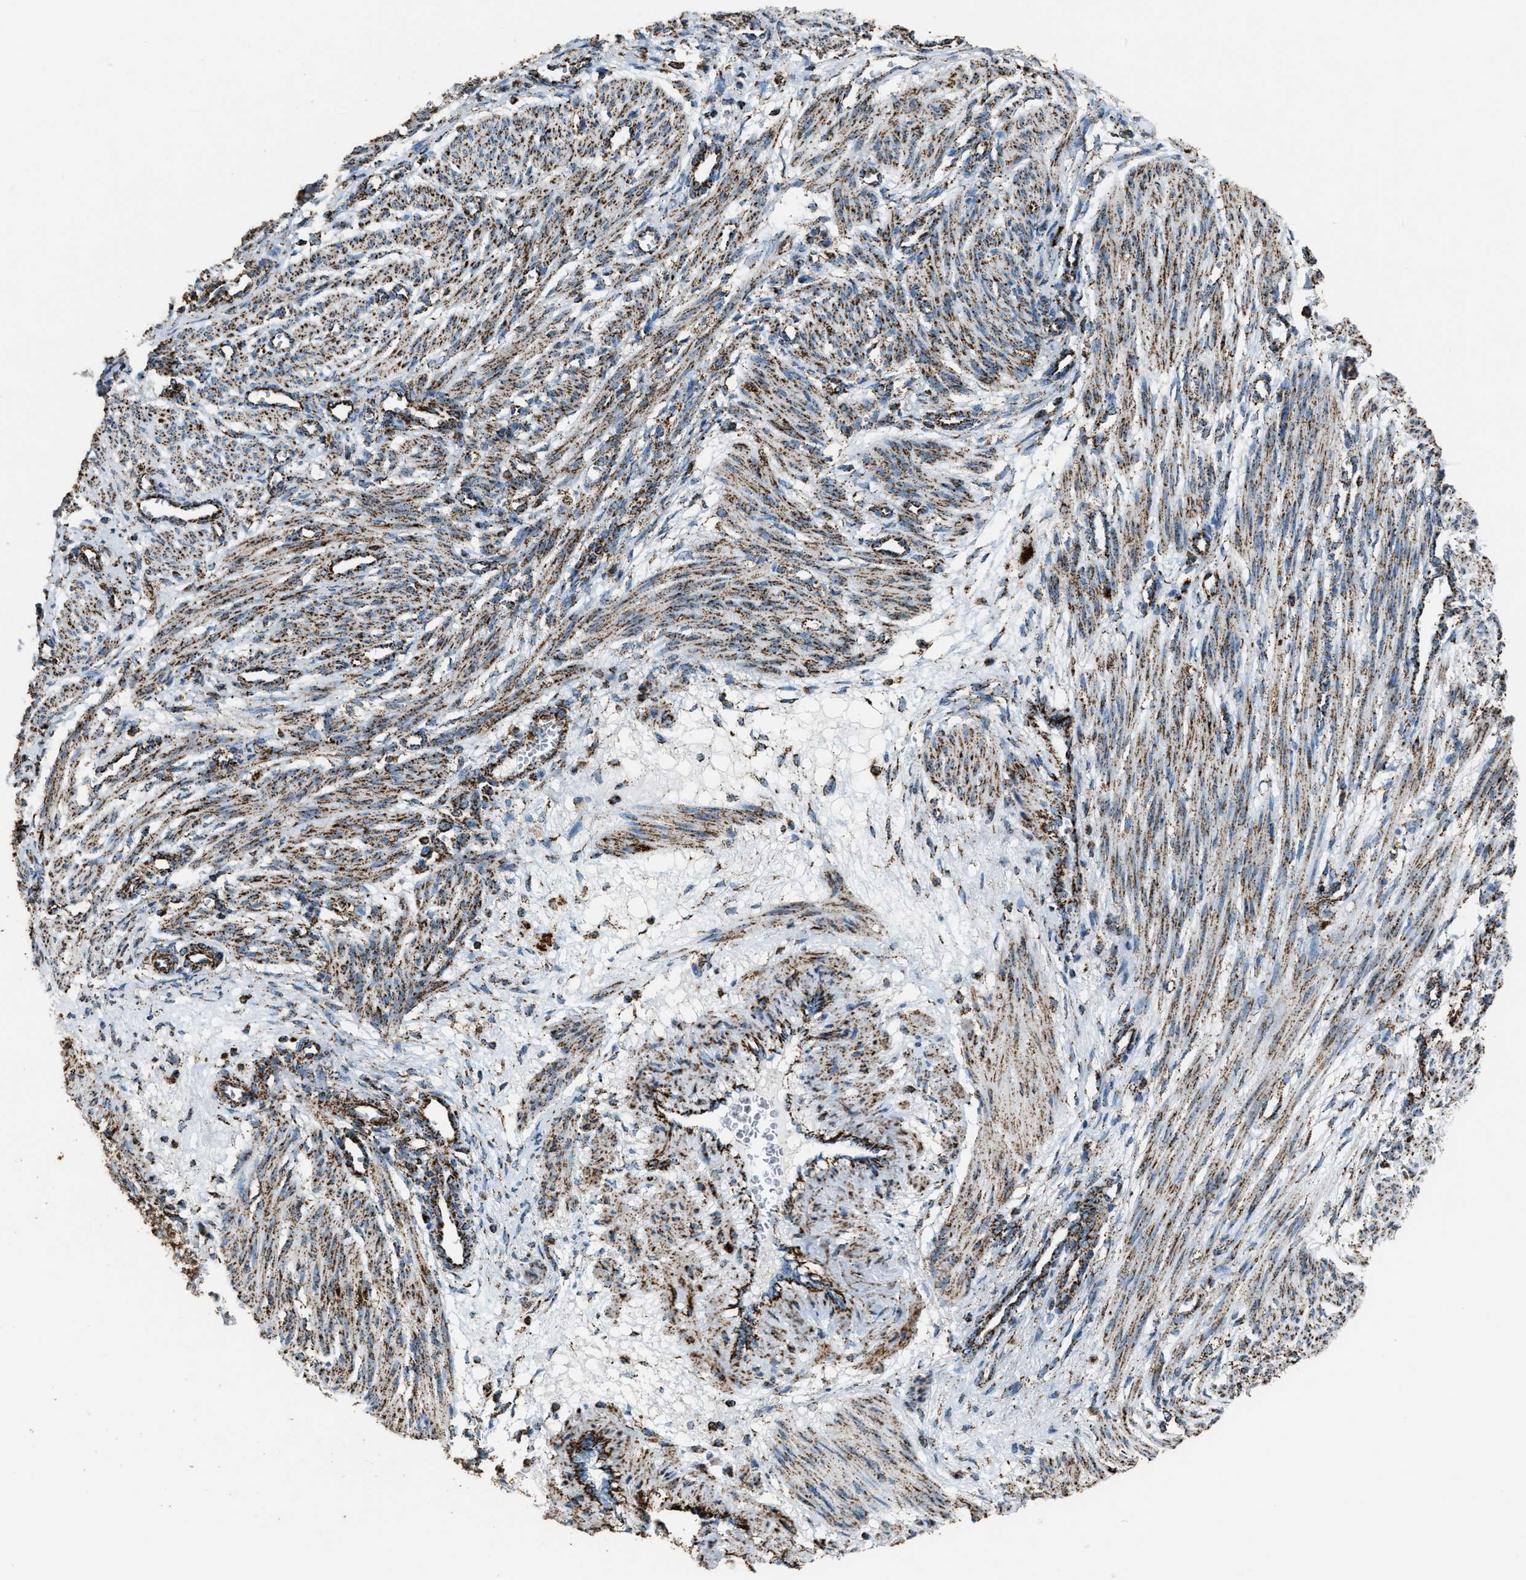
{"staining": {"intensity": "strong", "quantity": ">75%", "location": "cytoplasmic/membranous"}, "tissue": "smooth muscle", "cell_type": "Smooth muscle cells", "image_type": "normal", "snomed": [{"axis": "morphology", "description": "Normal tissue, NOS"}, {"axis": "topography", "description": "Endometrium"}], "caption": "Immunohistochemical staining of benign smooth muscle demonstrates high levels of strong cytoplasmic/membranous expression in approximately >75% of smooth muscle cells. (DAB = brown stain, brightfield microscopy at high magnification).", "gene": "MDH2", "patient": {"sex": "female", "age": 33}}